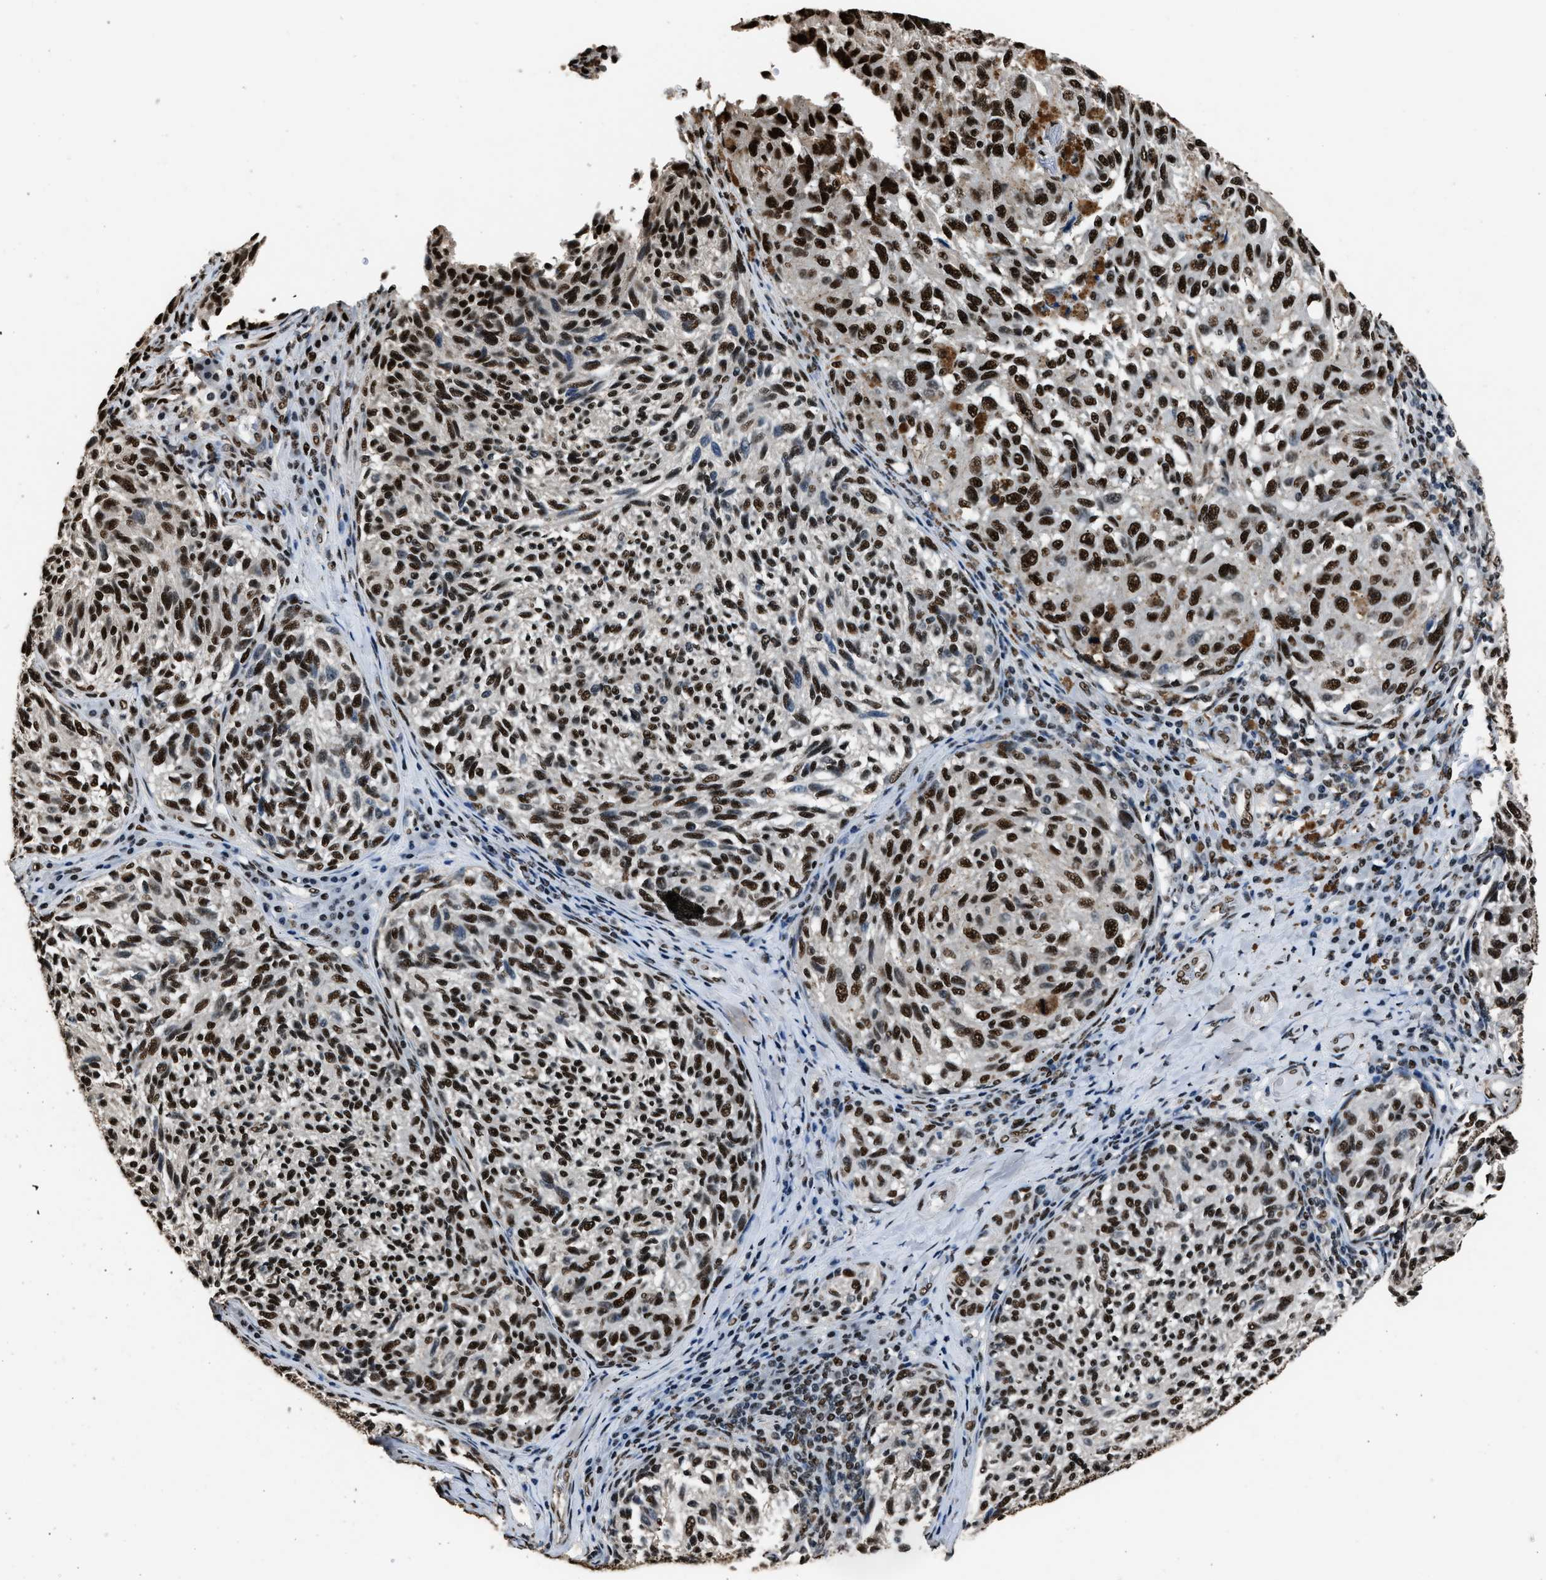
{"staining": {"intensity": "strong", "quantity": ">75%", "location": "nuclear"}, "tissue": "melanoma", "cell_type": "Tumor cells", "image_type": "cancer", "snomed": [{"axis": "morphology", "description": "Malignant melanoma, NOS"}, {"axis": "topography", "description": "Skin"}], "caption": "Human malignant melanoma stained with a brown dye exhibits strong nuclear positive expression in about >75% of tumor cells.", "gene": "SAFB", "patient": {"sex": "female", "age": 73}}